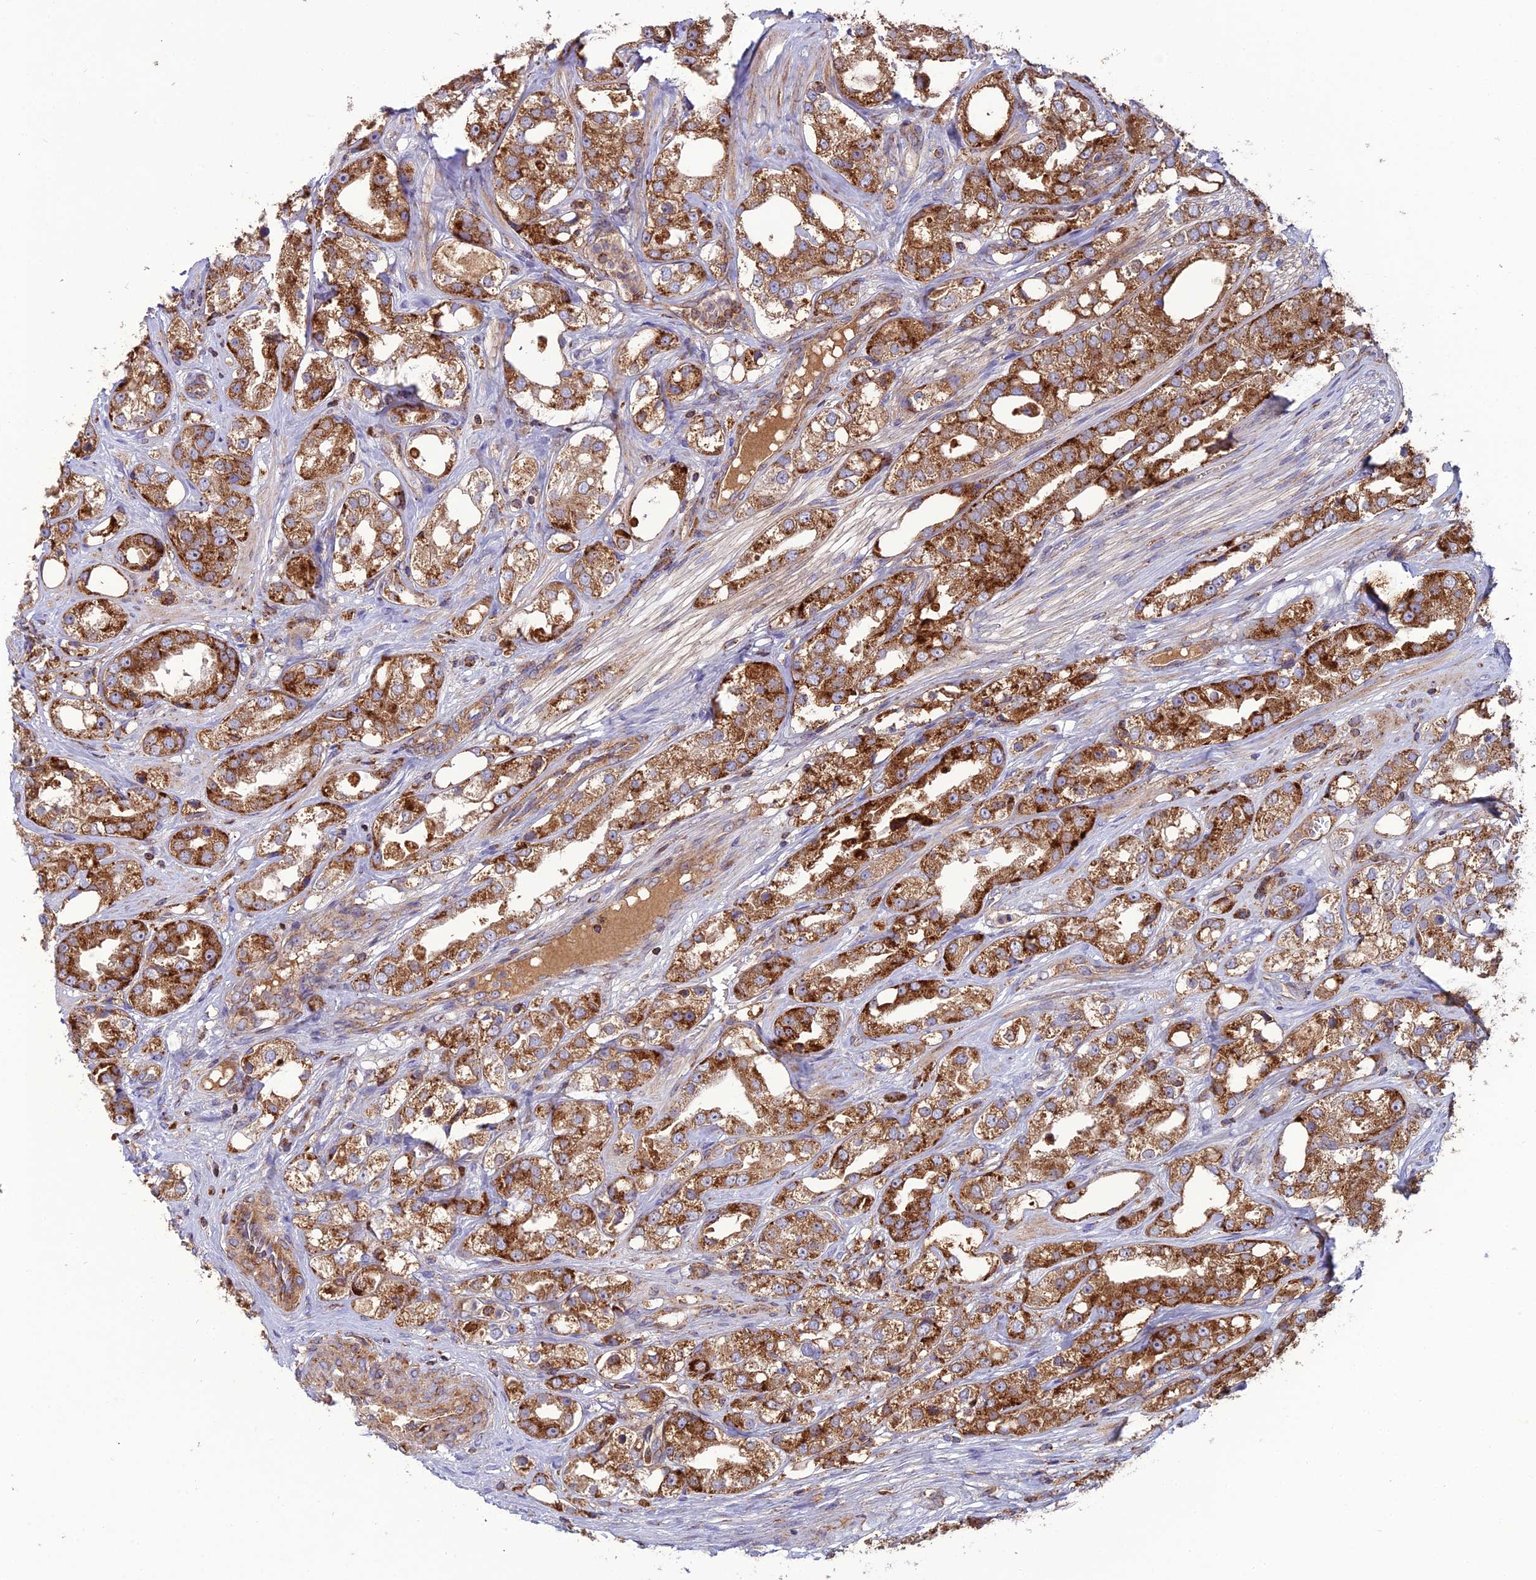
{"staining": {"intensity": "strong", "quantity": ">75%", "location": "cytoplasmic/membranous"}, "tissue": "prostate cancer", "cell_type": "Tumor cells", "image_type": "cancer", "snomed": [{"axis": "morphology", "description": "Adenocarcinoma, NOS"}, {"axis": "topography", "description": "Prostate"}], "caption": "High-power microscopy captured an immunohistochemistry (IHC) photomicrograph of prostate adenocarcinoma, revealing strong cytoplasmic/membranous expression in about >75% of tumor cells. Immunohistochemistry stains the protein of interest in brown and the nuclei are stained blue.", "gene": "LNPEP", "patient": {"sex": "male", "age": 79}}